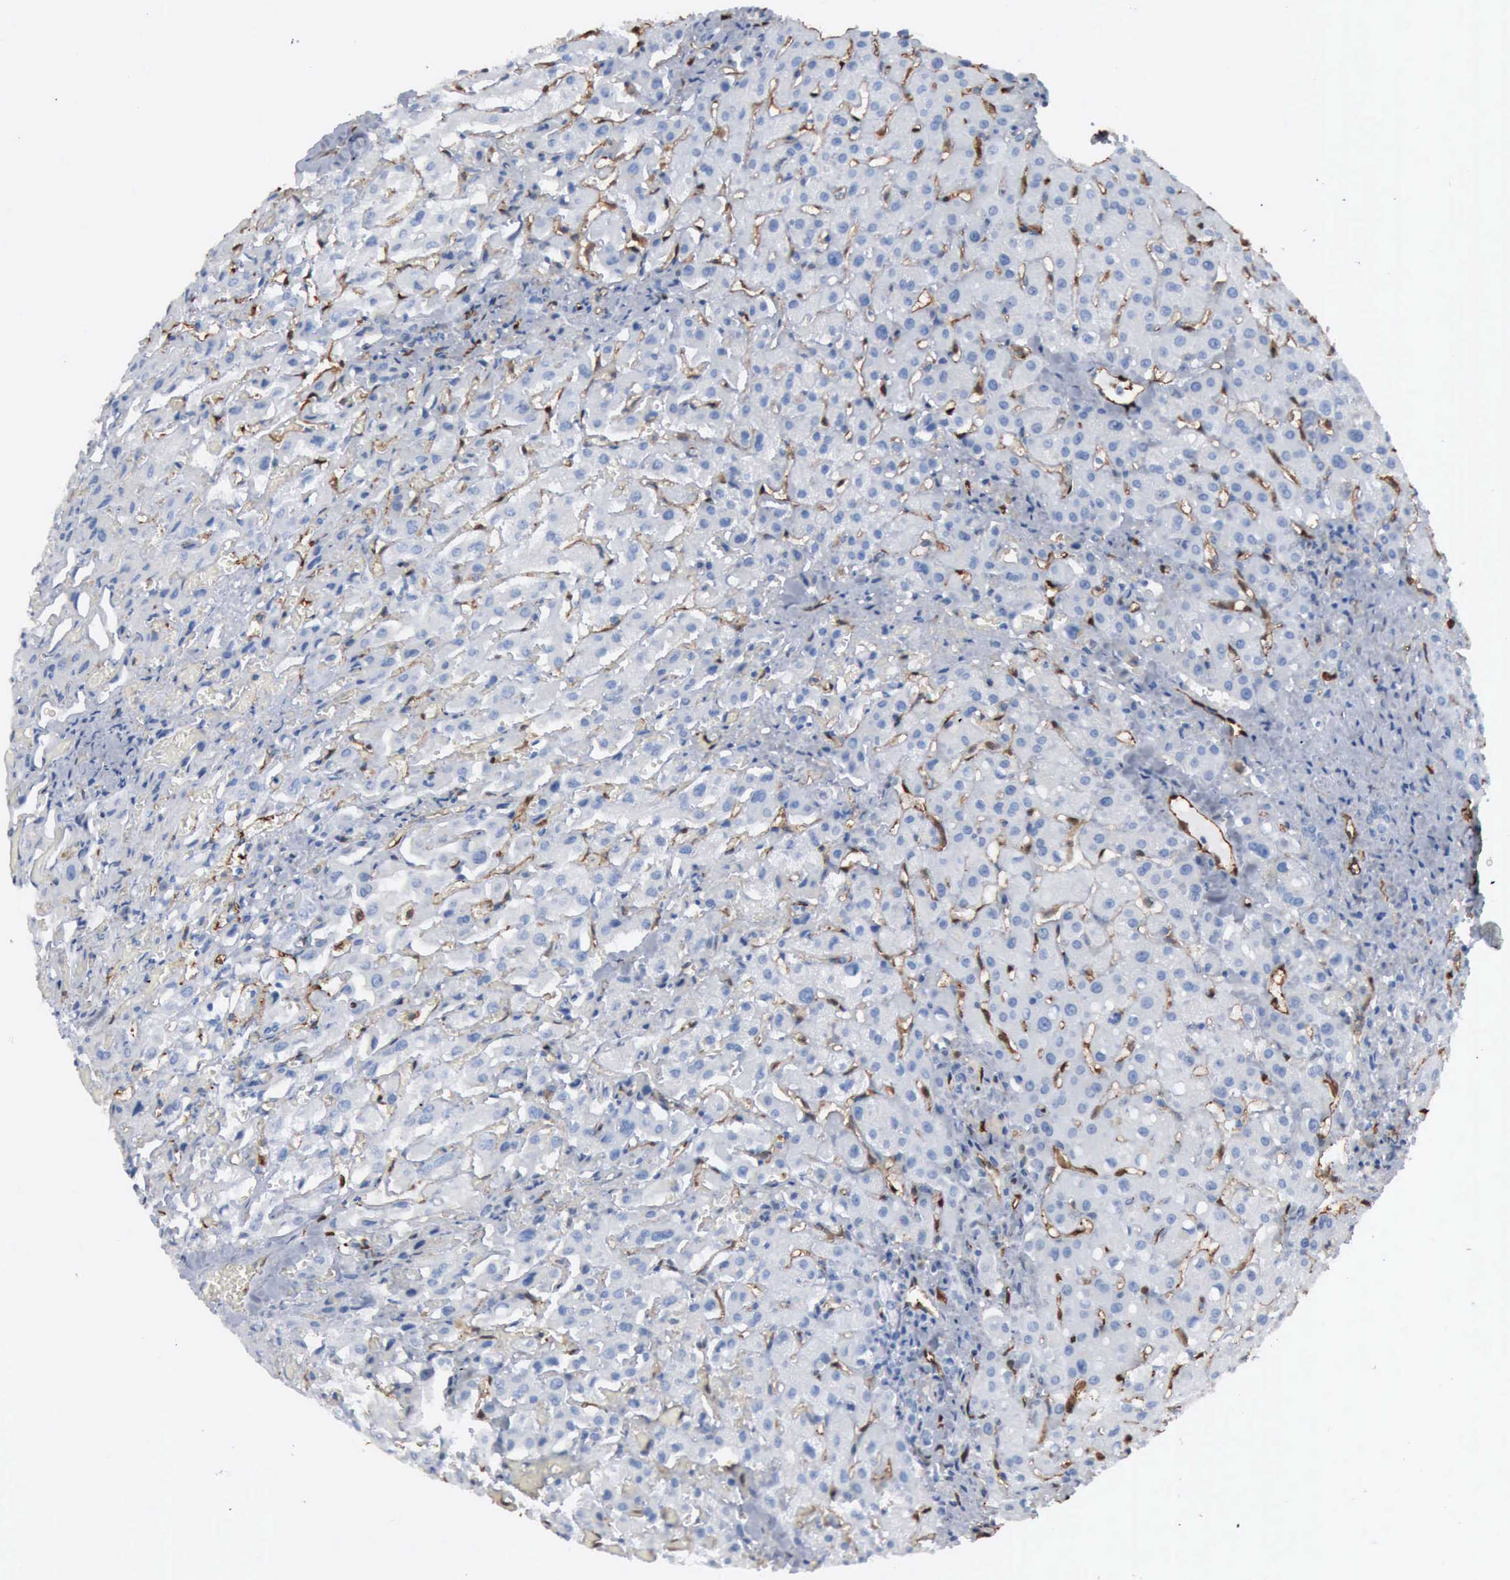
{"staining": {"intensity": "negative", "quantity": "none", "location": "none"}, "tissue": "liver", "cell_type": "Cholangiocytes", "image_type": "normal", "snomed": [{"axis": "morphology", "description": "Normal tissue, NOS"}, {"axis": "topography", "description": "Liver"}], "caption": "The image shows no staining of cholangiocytes in unremarkable liver. (Stains: DAB immunohistochemistry (IHC) with hematoxylin counter stain, Microscopy: brightfield microscopy at high magnification).", "gene": "FSCN1", "patient": {"sex": "female", "age": 27}}